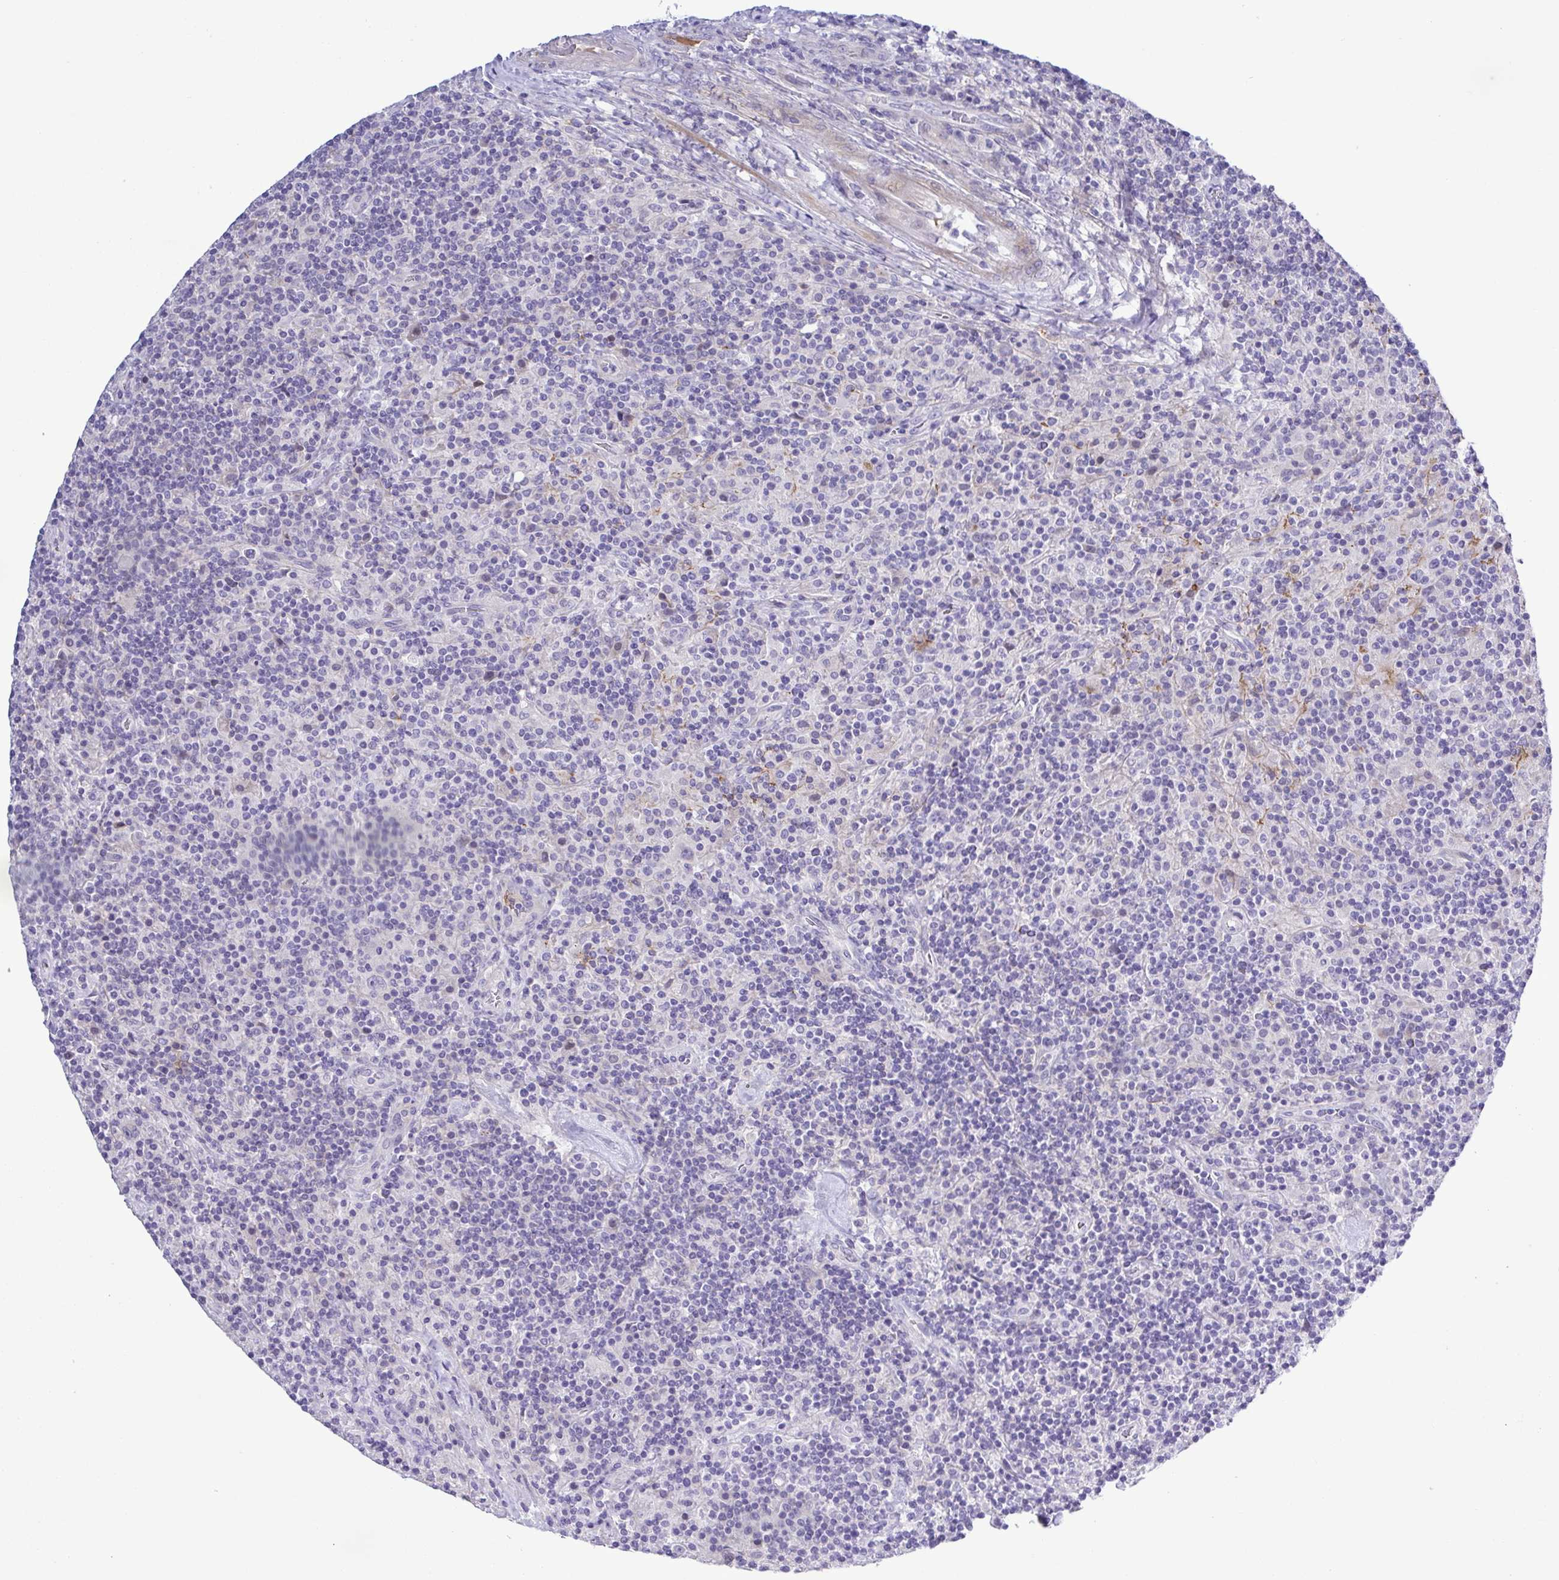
{"staining": {"intensity": "negative", "quantity": "none", "location": "none"}, "tissue": "lymphoma", "cell_type": "Tumor cells", "image_type": "cancer", "snomed": [{"axis": "morphology", "description": "Hodgkin's disease, NOS"}, {"axis": "topography", "description": "Lymph node"}], "caption": "DAB immunohistochemical staining of lymphoma shows no significant expression in tumor cells. Brightfield microscopy of immunohistochemistry (IHC) stained with DAB (3,3'-diaminobenzidine) (brown) and hematoxylin (blue), captured at high magnification.", "gene": "GABBR2", "patient": {"sex": "male", "age": 70}}